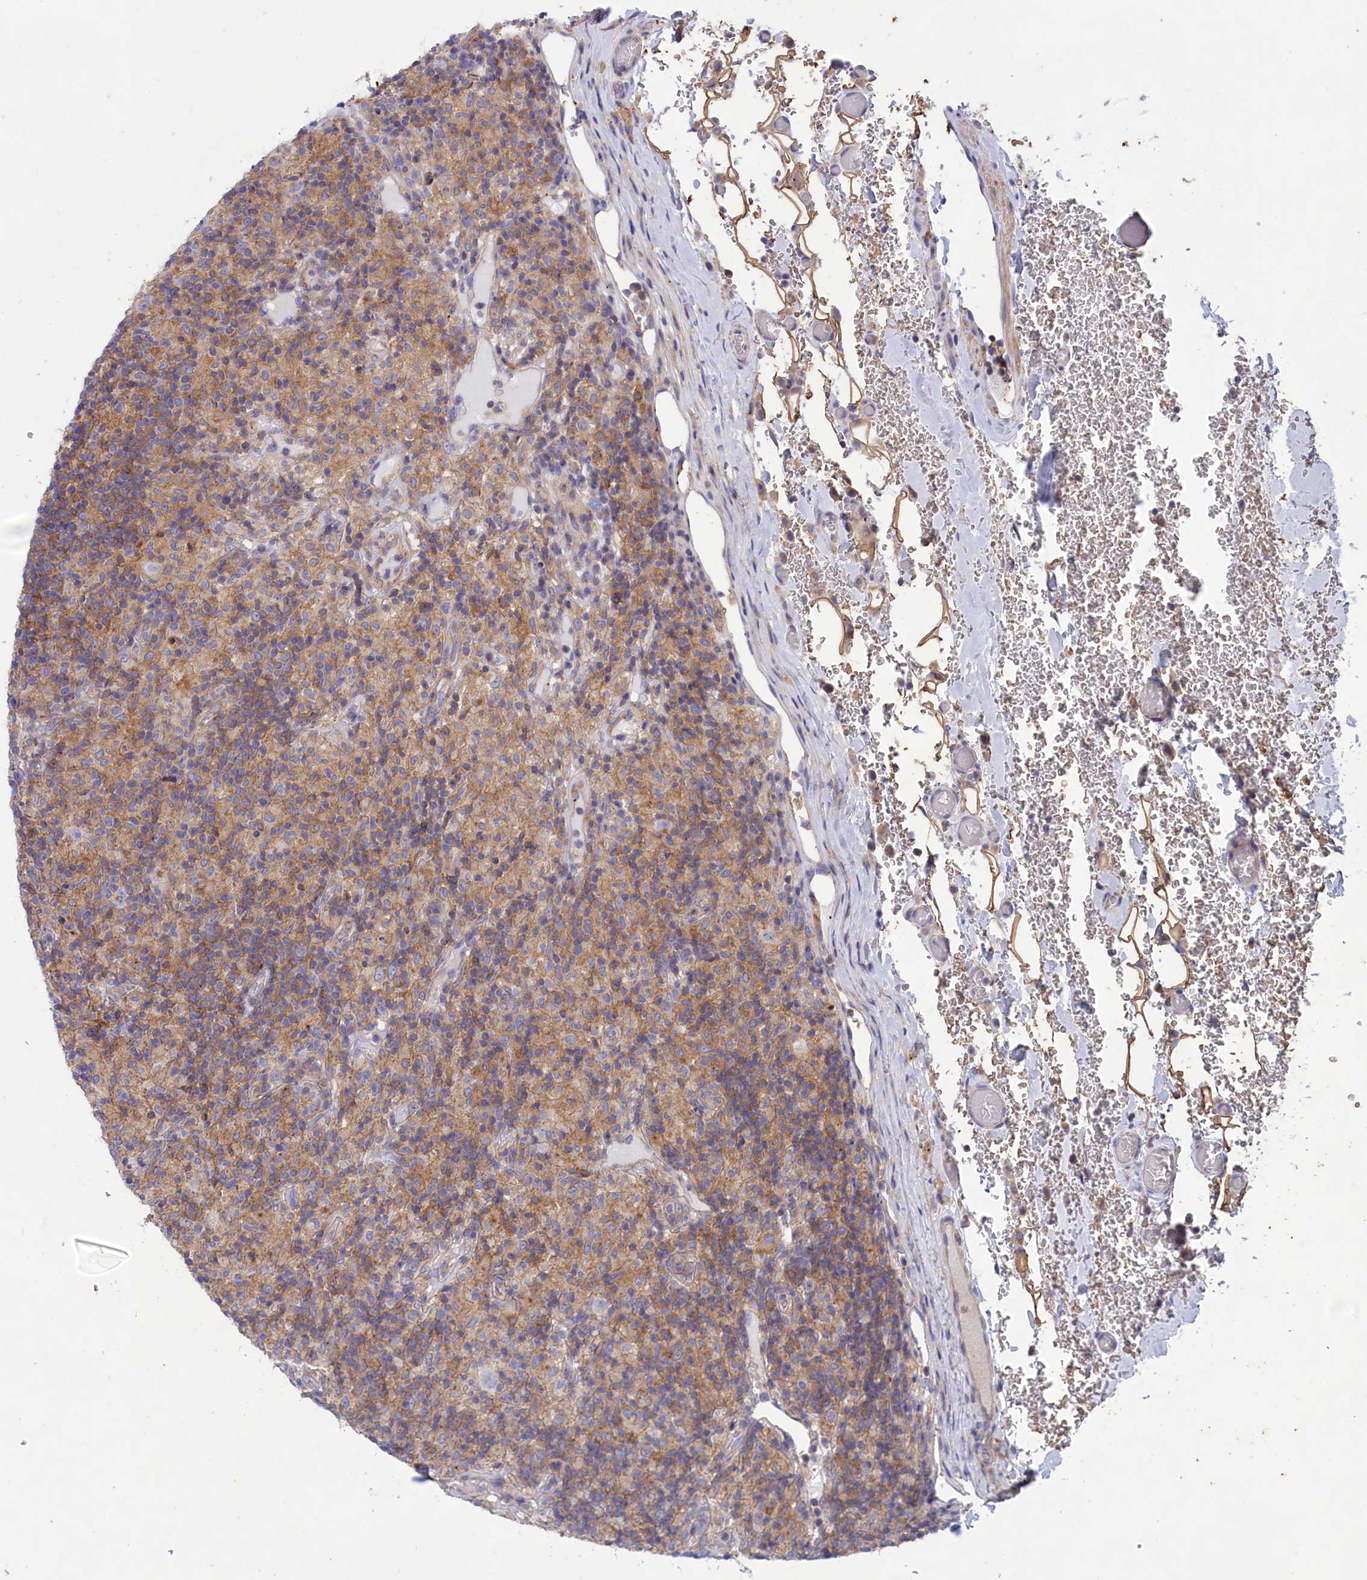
{"staining": {"intensity": "negative", "quantity": "none", "location": "none"}, "tissue": "lymphoma", "cell_type": "Tumor cells", "image_type": "cancer", "snomed": [{"axis": "morphology", "description": "Hodgkin's disease, NOS"}, {"axis": "topography", "description": "Lymph node"}], "caption": "An image of Hodgkin's disease stained for a protein displays no brown staining in tumor cells.", "gene": "SCAMP4", "patient": {"sex": "male", "age": 70}}